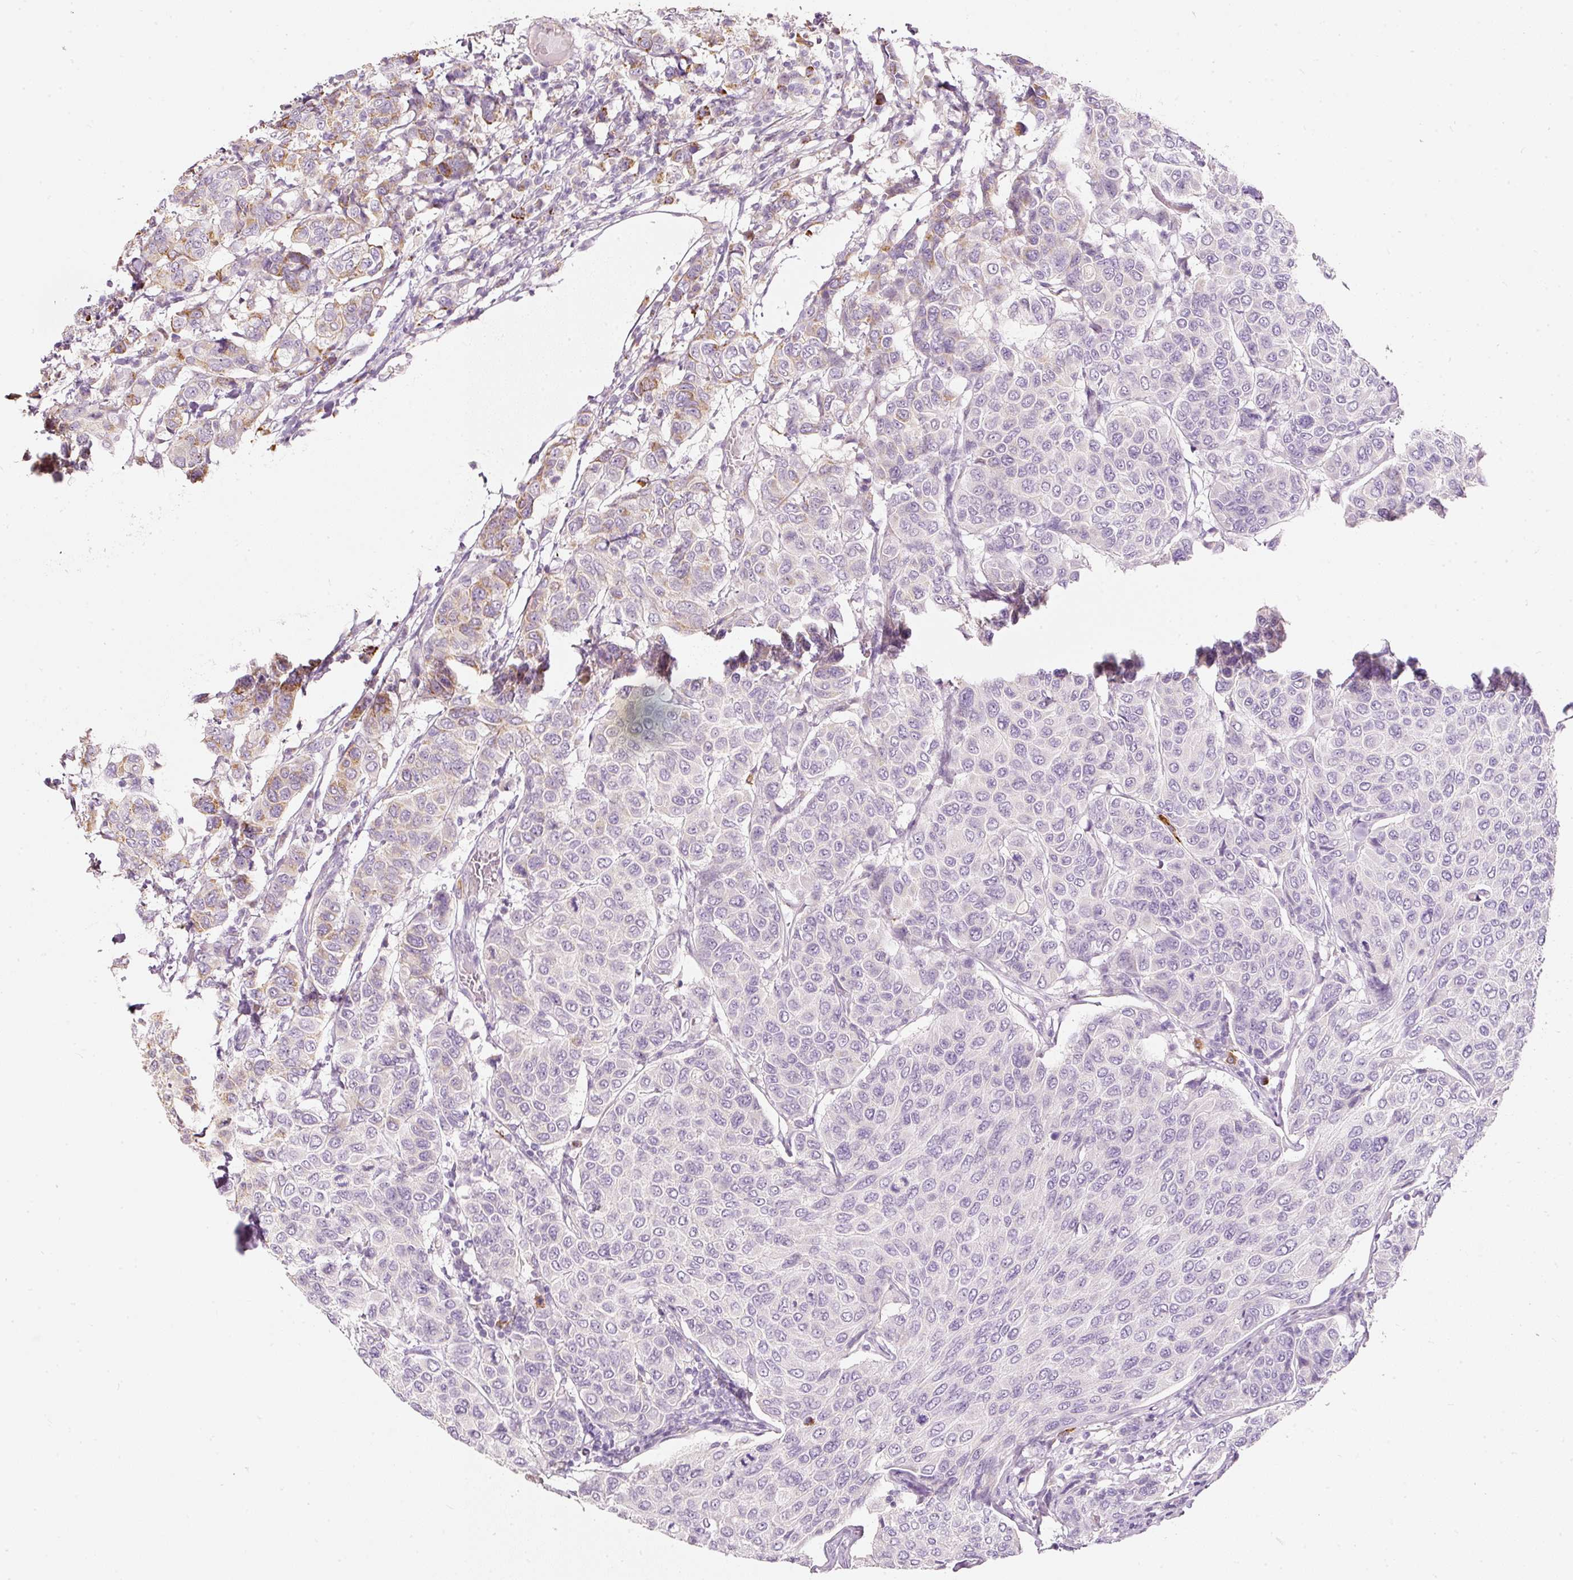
{"staining": {"intensity": "moderate", "quantity": "<25%", "location": "cytoplasmic/membranous"}, "tissue": "breast cancer", "cell_type": "Tumor cells", "image_type": "cancer", "snomed": [{"axis": "morphology", "description": "Duct carcinoma"}, {"axis": "topography", "description": "Breast"}], "caption": "The micrograph demonstrates immunohistochemical staining of breast infiltrating ductal carcinoma. There is moderate cytoplasmic/membranous staining is appreciated in about <25% of tumor cells.", "gene": "MTHFD2", "patient": {"sex": "female", "age": 55}}